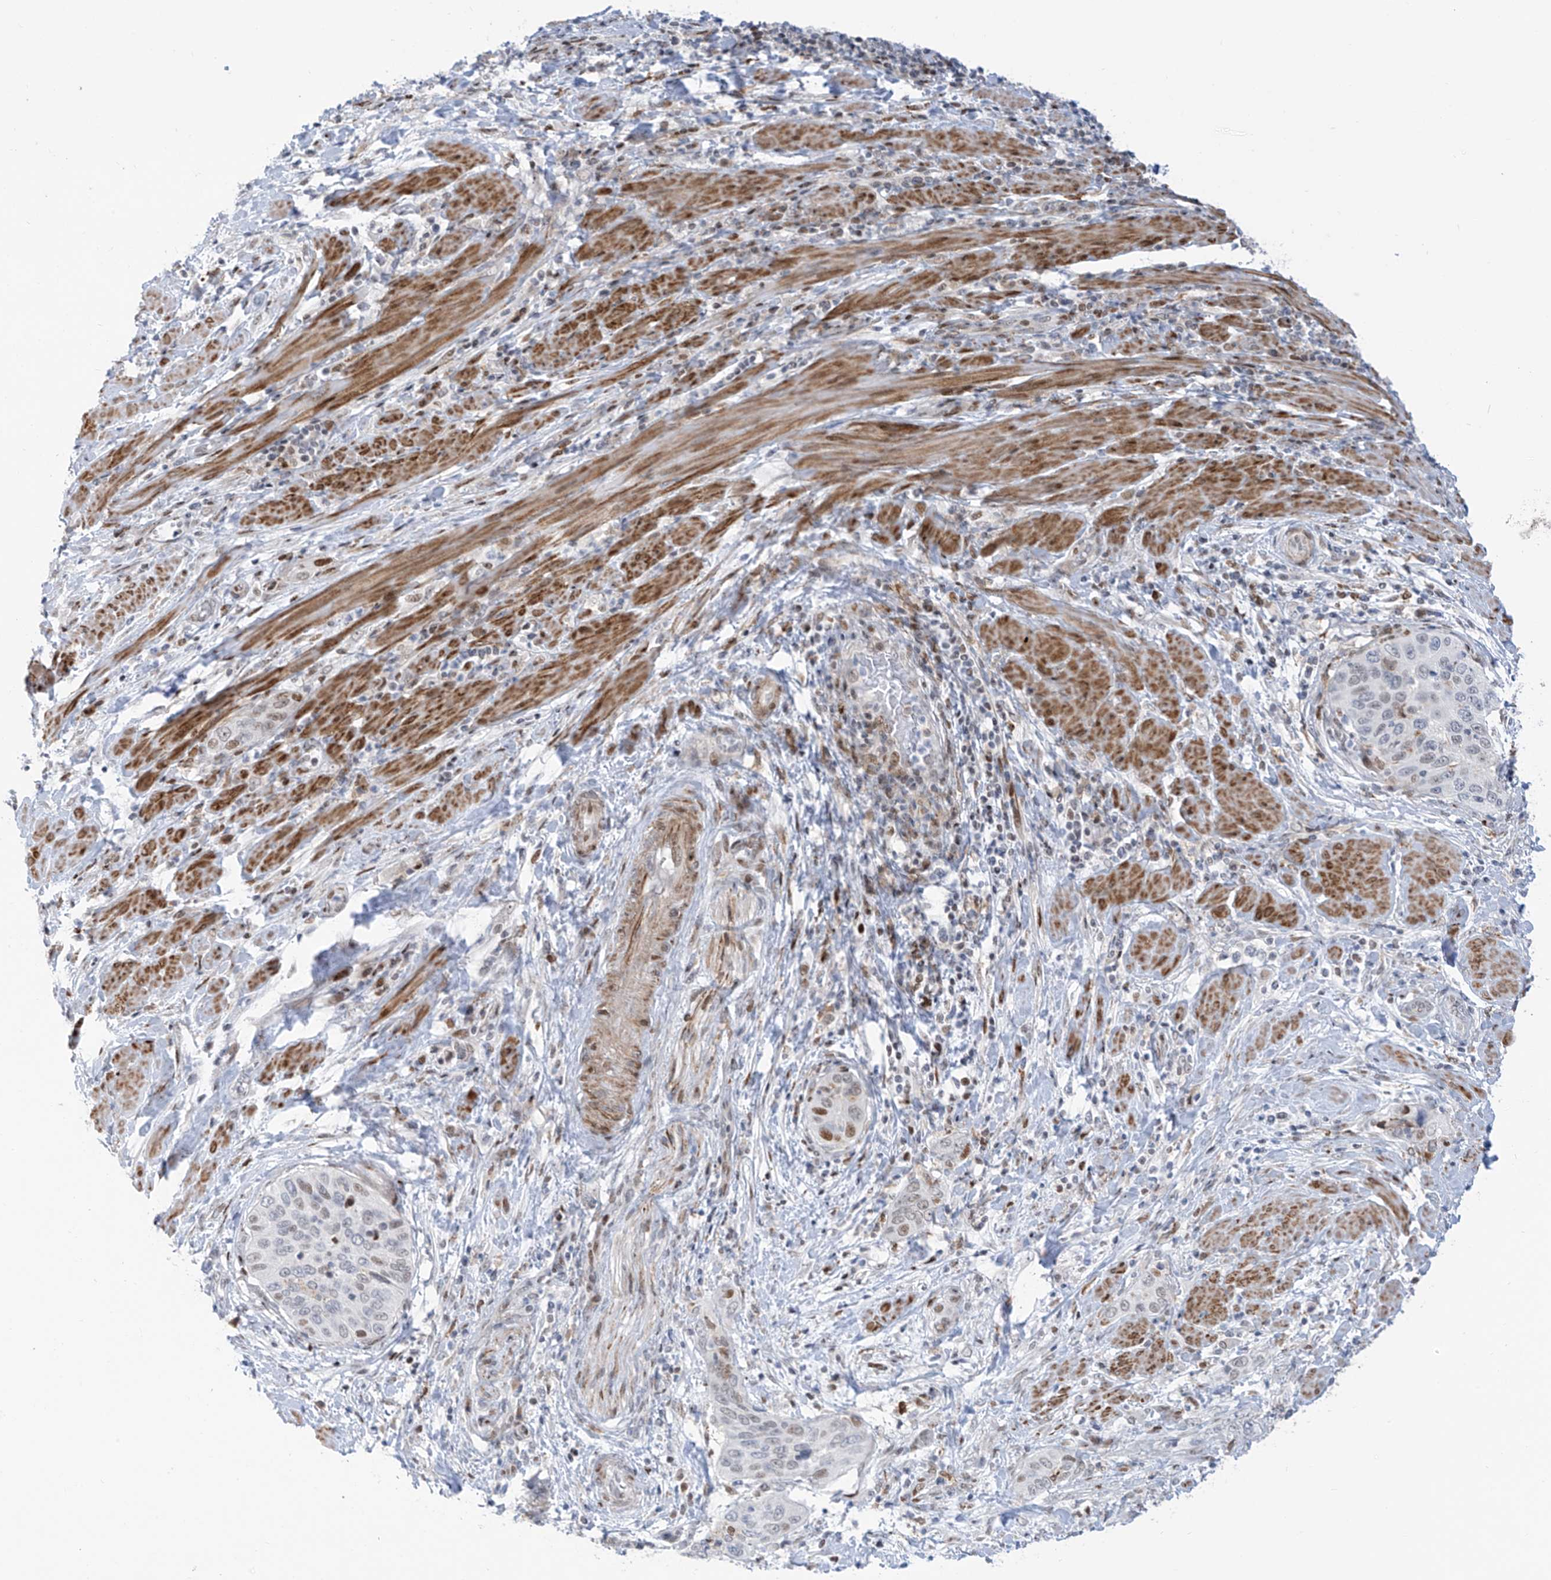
{"staining": {"intensity": "moderate", "quantity": "<25%", "location": "nuclear"}, "tissue": "cervical cancer", "cell_type": "Tumor cells", "image_type": "cancer", "snomed": [{"axis": "morphology", "description": "Squamous cell carcinoma, NOS"}, {"axis": "topography", "description": "Cervix"}], "caption": "Protein staining of cervical cancer tissue displays moderate nuclear staining in about <25% of tumor cells.", "gene": "LIN9", "patient": {"sex": "female", "age": 60}}